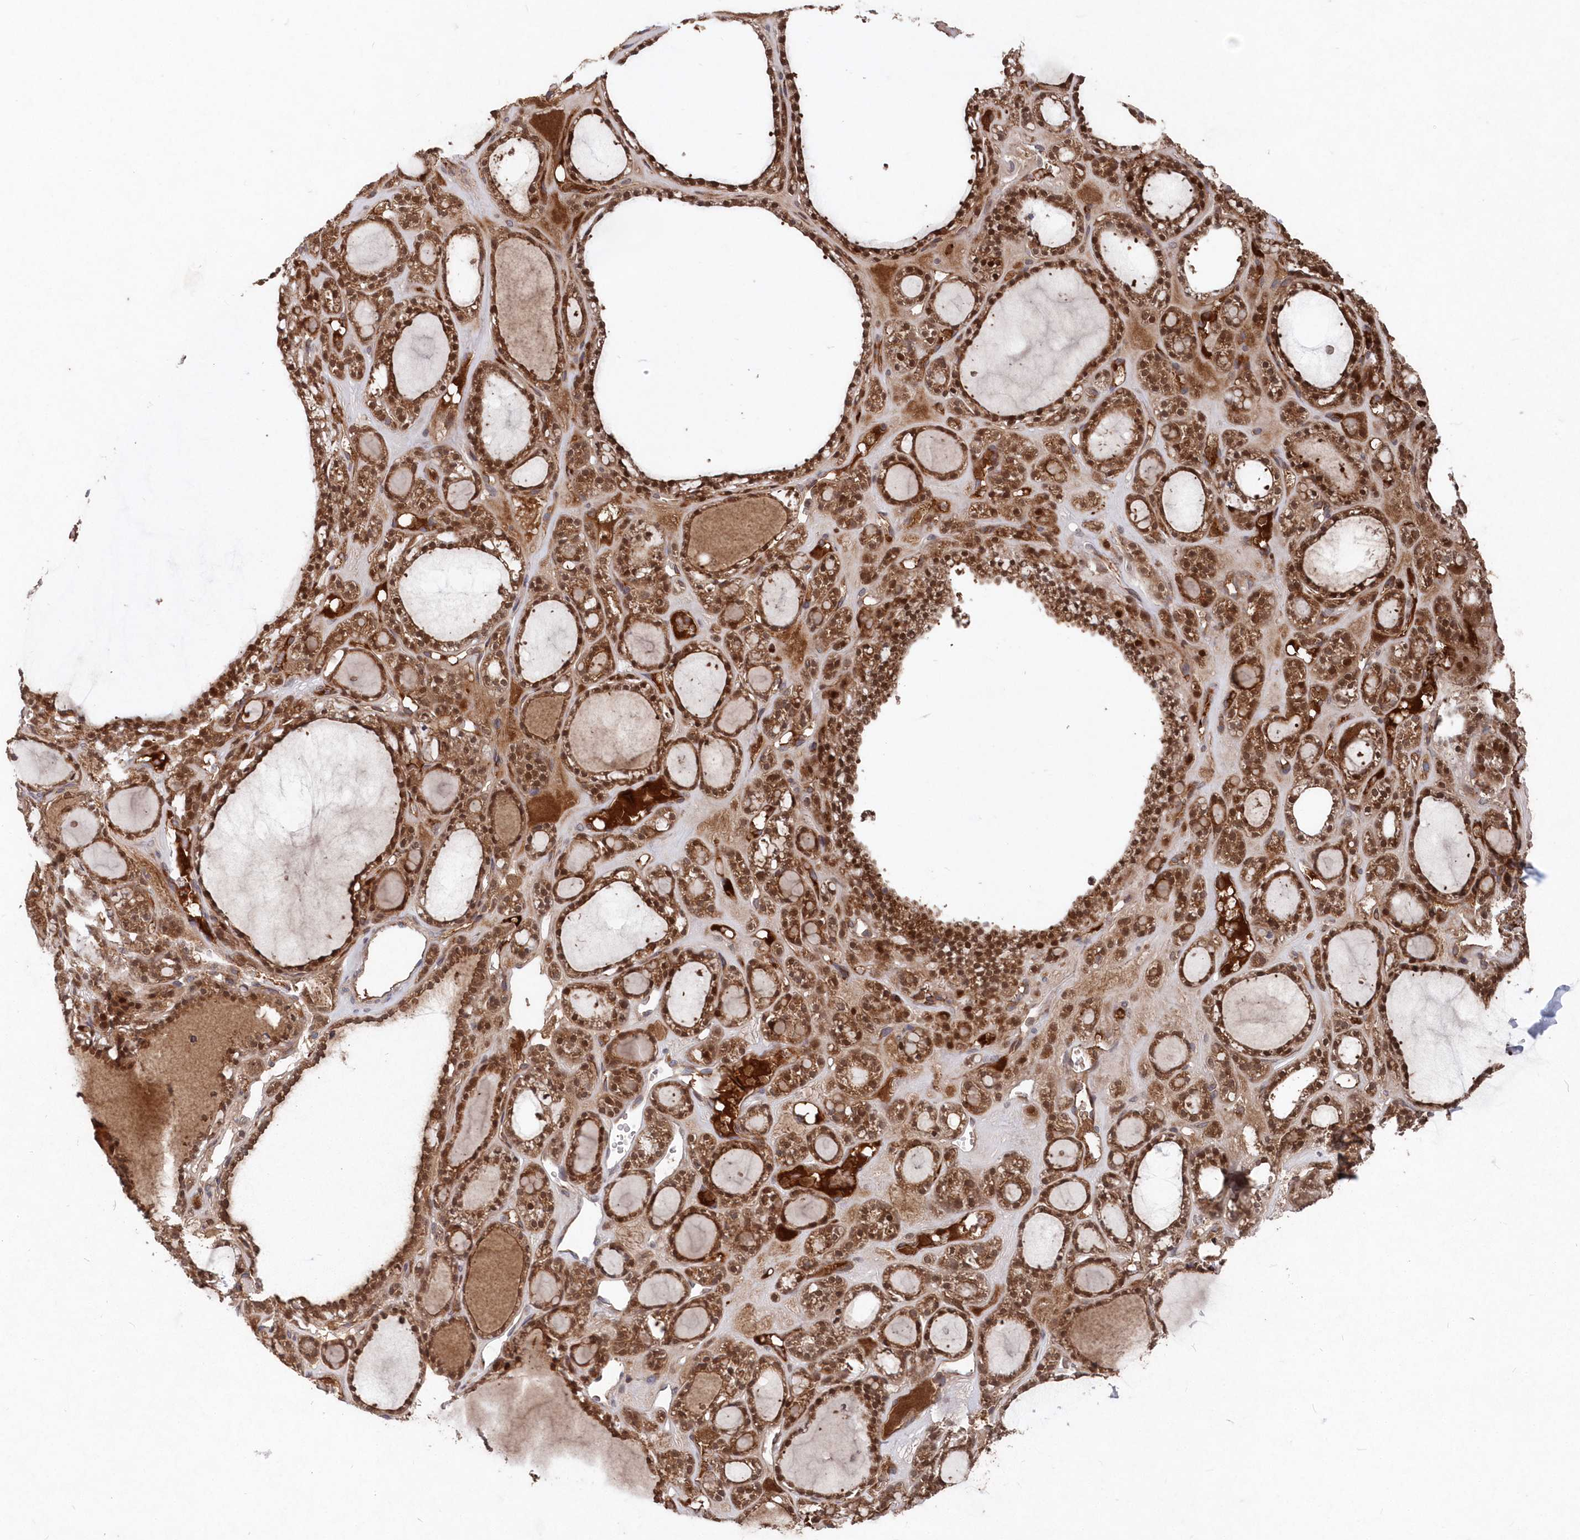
{"staining": {"intensity": "strong", "quantity": ">75%", "location": "cytoplasmic/membranous,nuclear"}, "tissue": "thyroid gland", "cell_type": "Glandular cells", "image_type": "normal", "snomed": [{"axis": "morphology", "description": "Normal tissue, NOS"}, {"axis": "topography", "description": "Thyroid gland"}], "caption": "Human thyroid gland stained for a protein (brown) shows strong cytoplasmic/membranous,nuclear positive expression in about >75% of glandular cells.", "gene": "ABHD14B", "patient": {"sex": "female", "age": 28}}